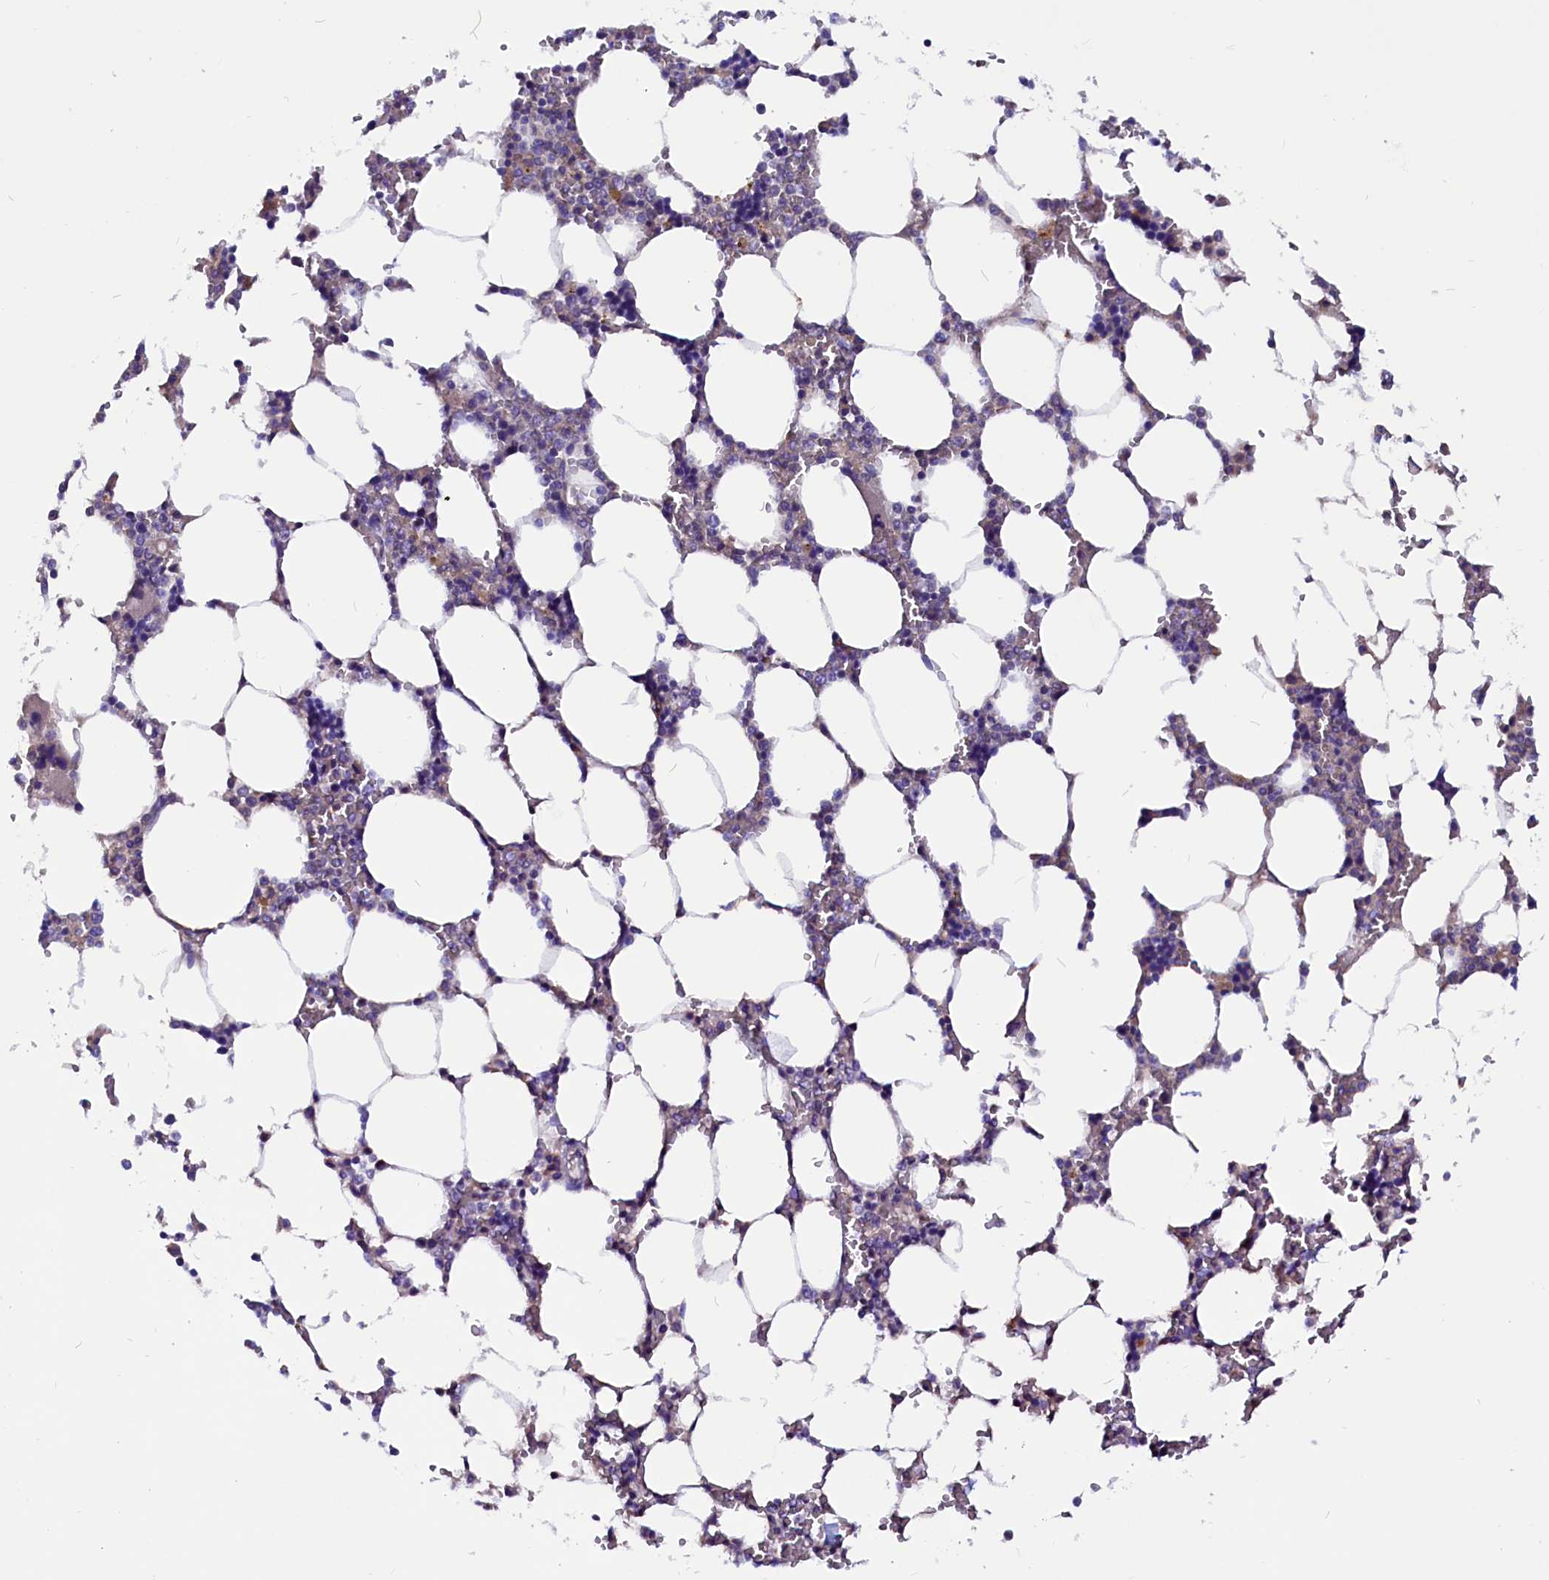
{"staining": {"intensity": "negative", "quantity": "none", "location": "none"}, "tissue": "bone marrow", "cell_type": "Hematopoietic cells", "image_type": "normal", "snomed": [{"axis": "morphology", "description": "Normal tissue, NOS"}, {"axis": "topography", "description": "Bone marrow"}], "caption": "DAB immunohistochemical staining of benign bone marrow reveals no significant positivity in hematopoietic cells. (DAB immunohistochemistry (IHC), high magnification).", "gene": "CCBE1", "patient": {"sex": "male", "age": 64}}